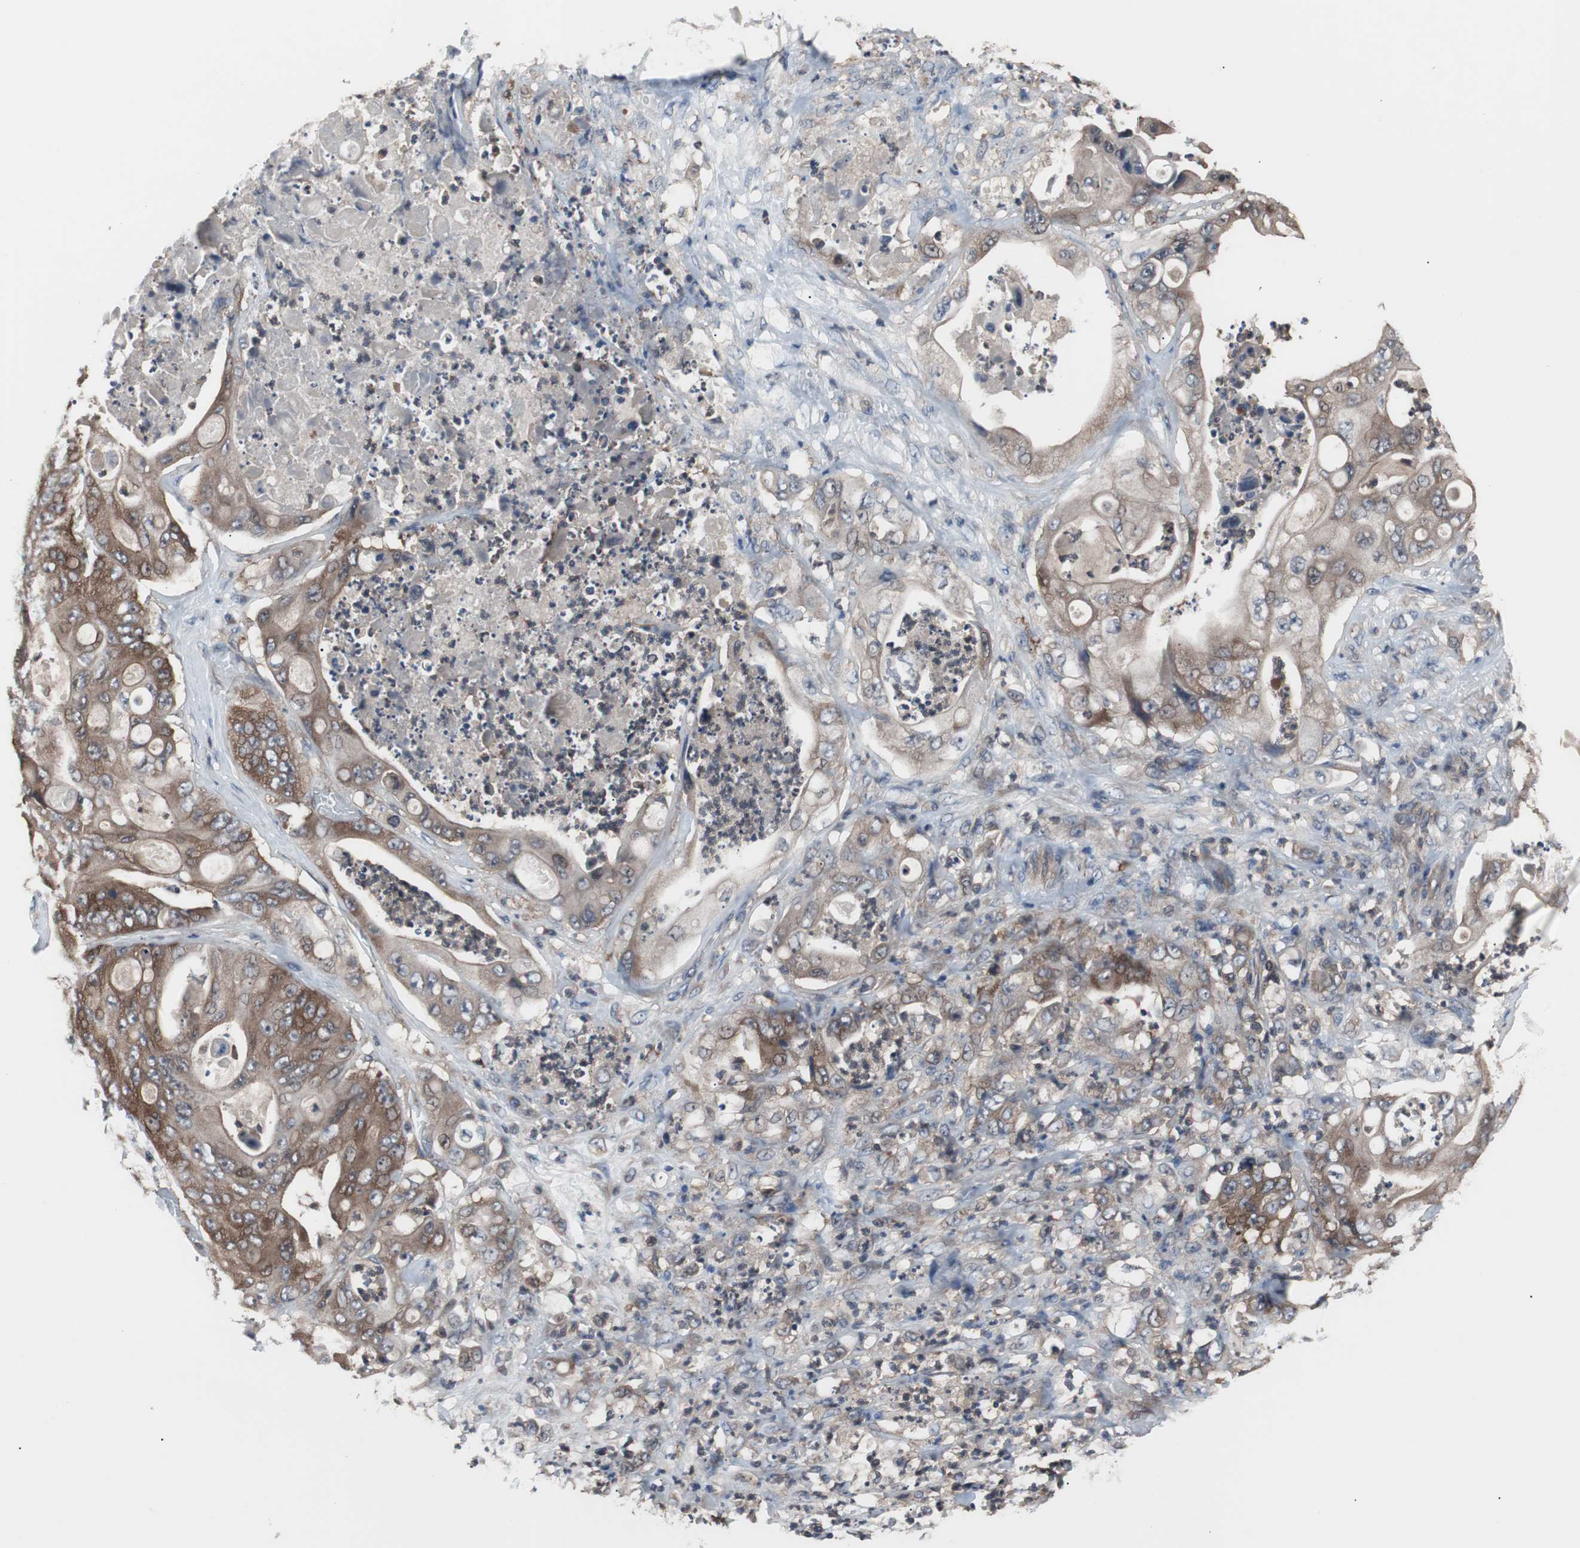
{"staining": {"intensity": "moderate", "quantity": ">75%", "location": "cytoplasmic/membranous"}, "tissue": "stomach cancer", "cell_type": "Tumor cells", "image_type": "cancer", "snomed": [{"axis": "morphology", "description": "Adenocarcinoma, NOS"}, {"axis": "topography", "description": "Stomach"}], "caption": "DAB immunohistochemical staining of stomach cancer reveals moderate cytoplasmic/membranous protein expression in about >75% of tumor cells.", "gene": "PAK1", "patient": {"sex": "female", "age": 73}}